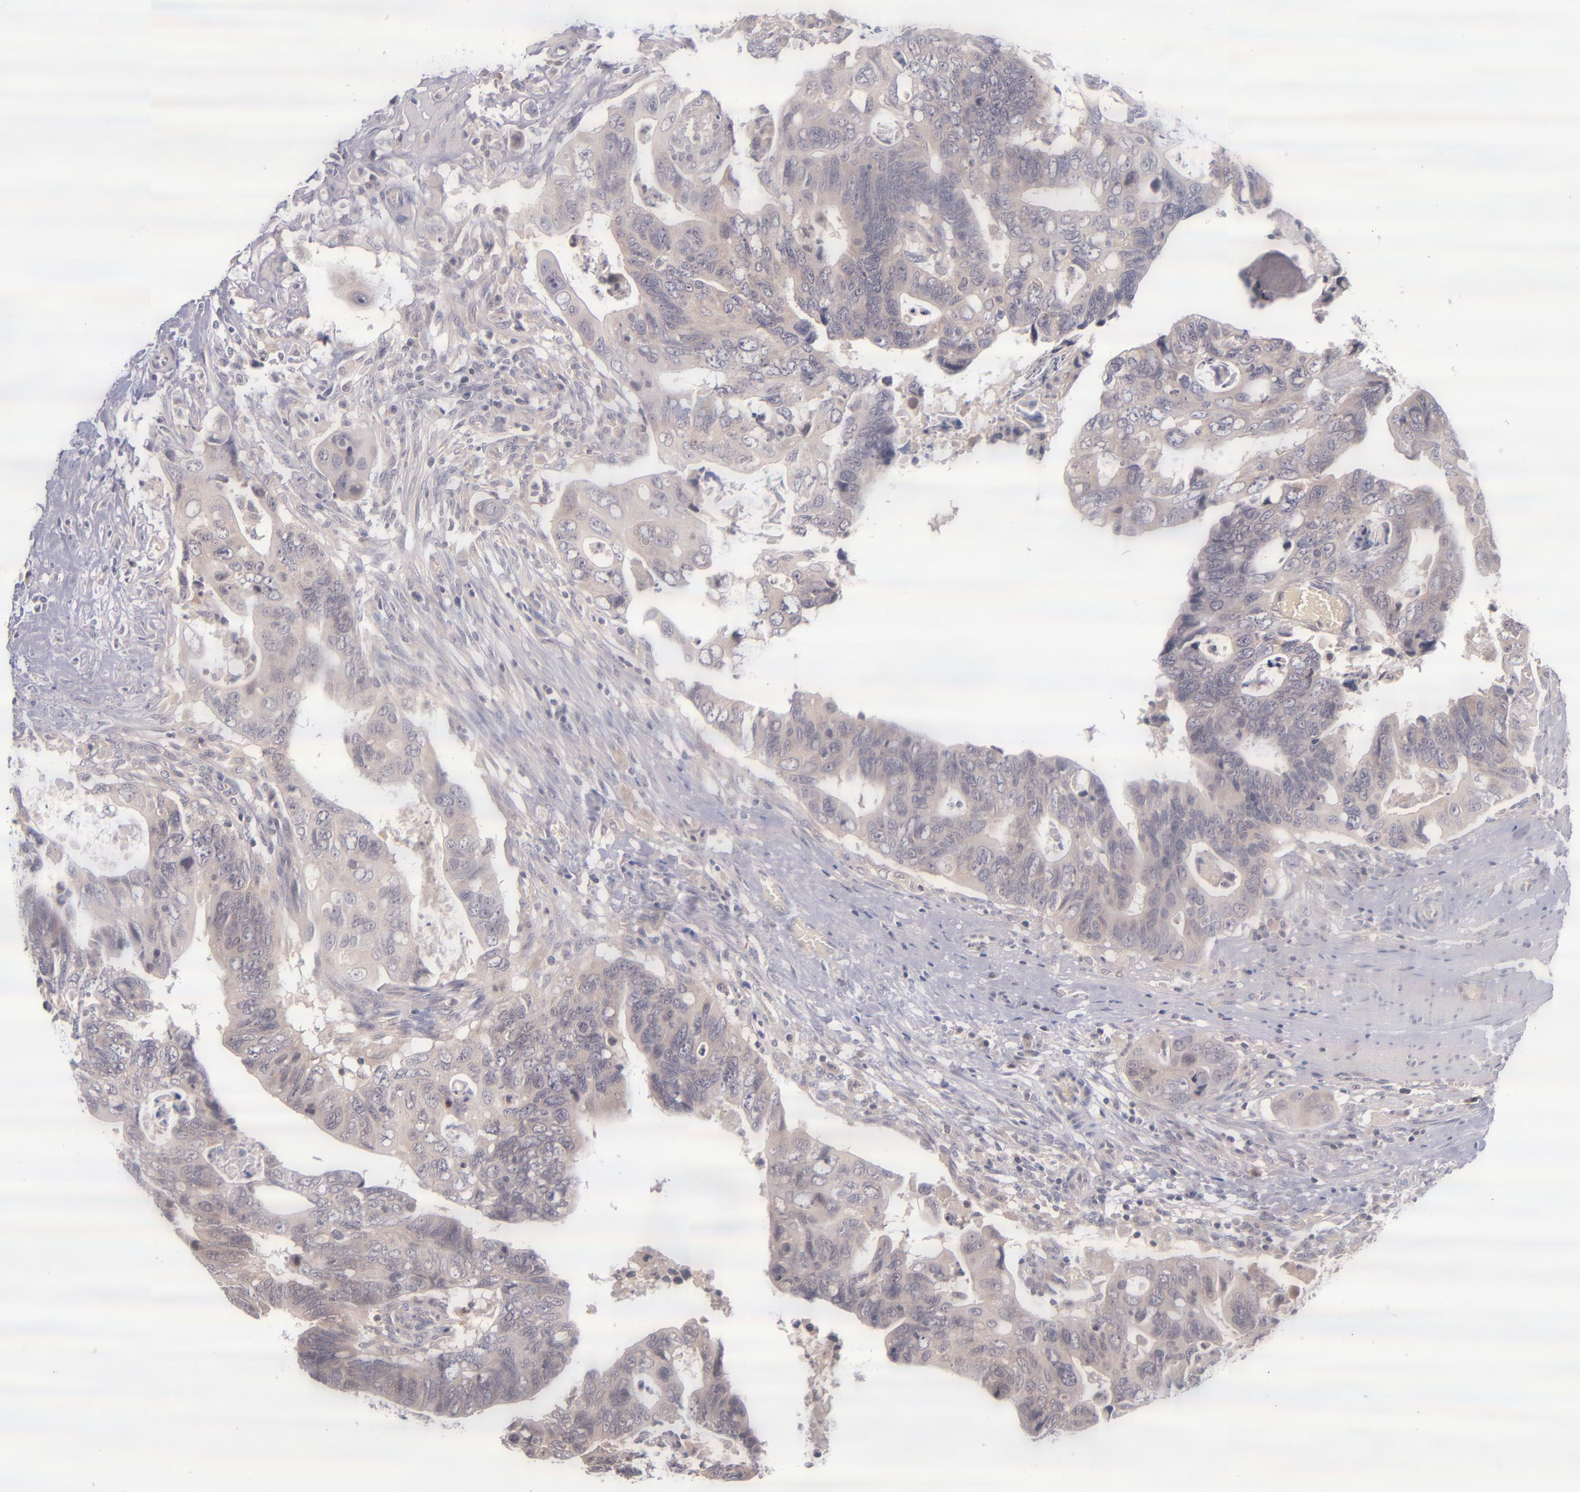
{"staining": {"intensity": "weak", "quantity": "25%-75%", "location": "cytoplasmic/membranous"}, "tissue": "colorectal cancer", "cell_type": "Tumor cells", "image_type": "cancer", "snomed": [{"axis": "morphology", "description": "Adenocarcinoma, NOS"}, {"axis": "topography", "description": "Rectum"}], "caption": "Weak cytoplasmic/membranous protein staining is identified in about 25%-75% of tumor cells in colorectal cancer (adenocarcinoma).", "gene": "TSC2", "patient": {"sex": "male", "age": 53}}